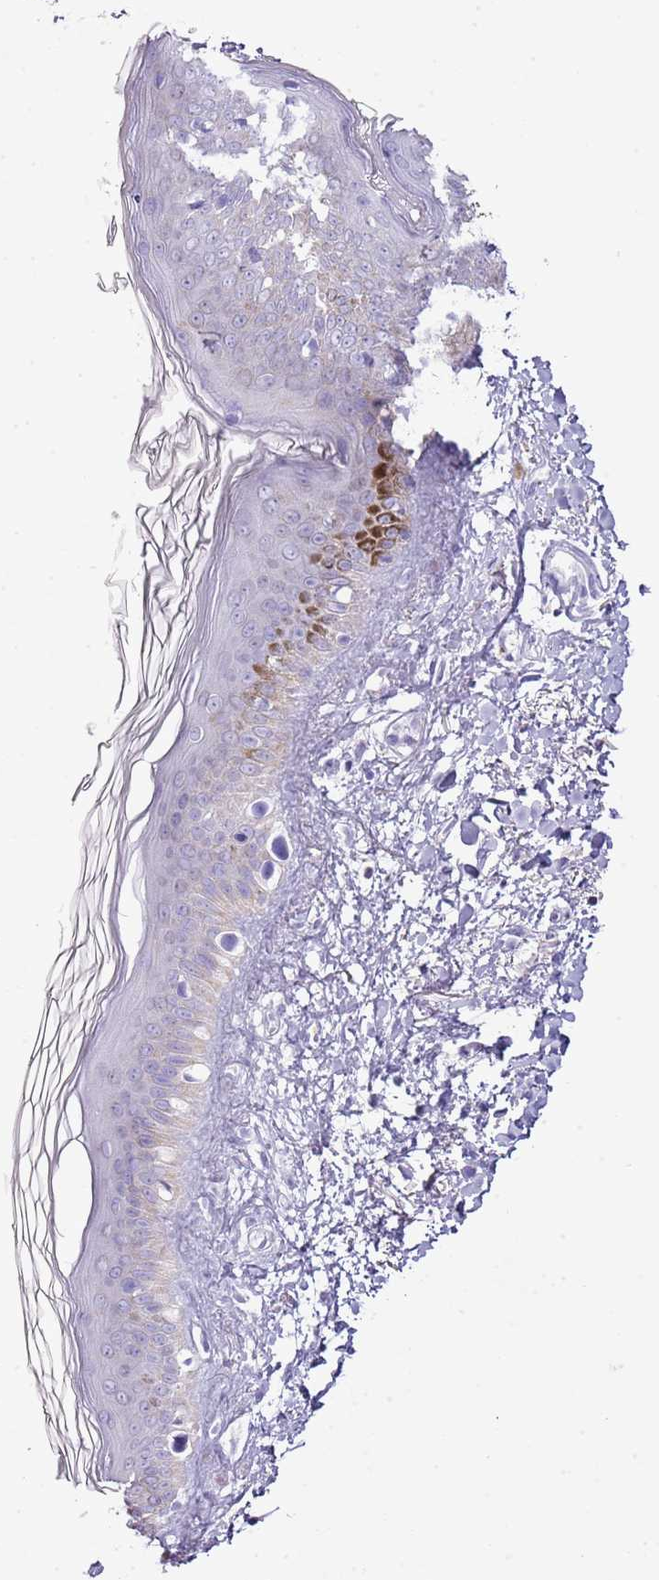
{"staining": {"intensity": "negative", "quantity": "none", "location": "none"}, "tissue": "skin", "cell_type": "Fibroblasts", "image_type": "normal", "snomed": [{"axis": "morphology", "description": "Normal tissue, NOS"}, {"axis": "topography", "description": "Skin"}], "caption": "Immunohistochemistry (IHC) micrograph of unremarkable skin: skin stained with DAB (3,3'-diaminobenzidine) displays no significant protein staining in fibroblasts.", "gene": "SLC23A1", "patient": {"sex": "female", "age": 58}}